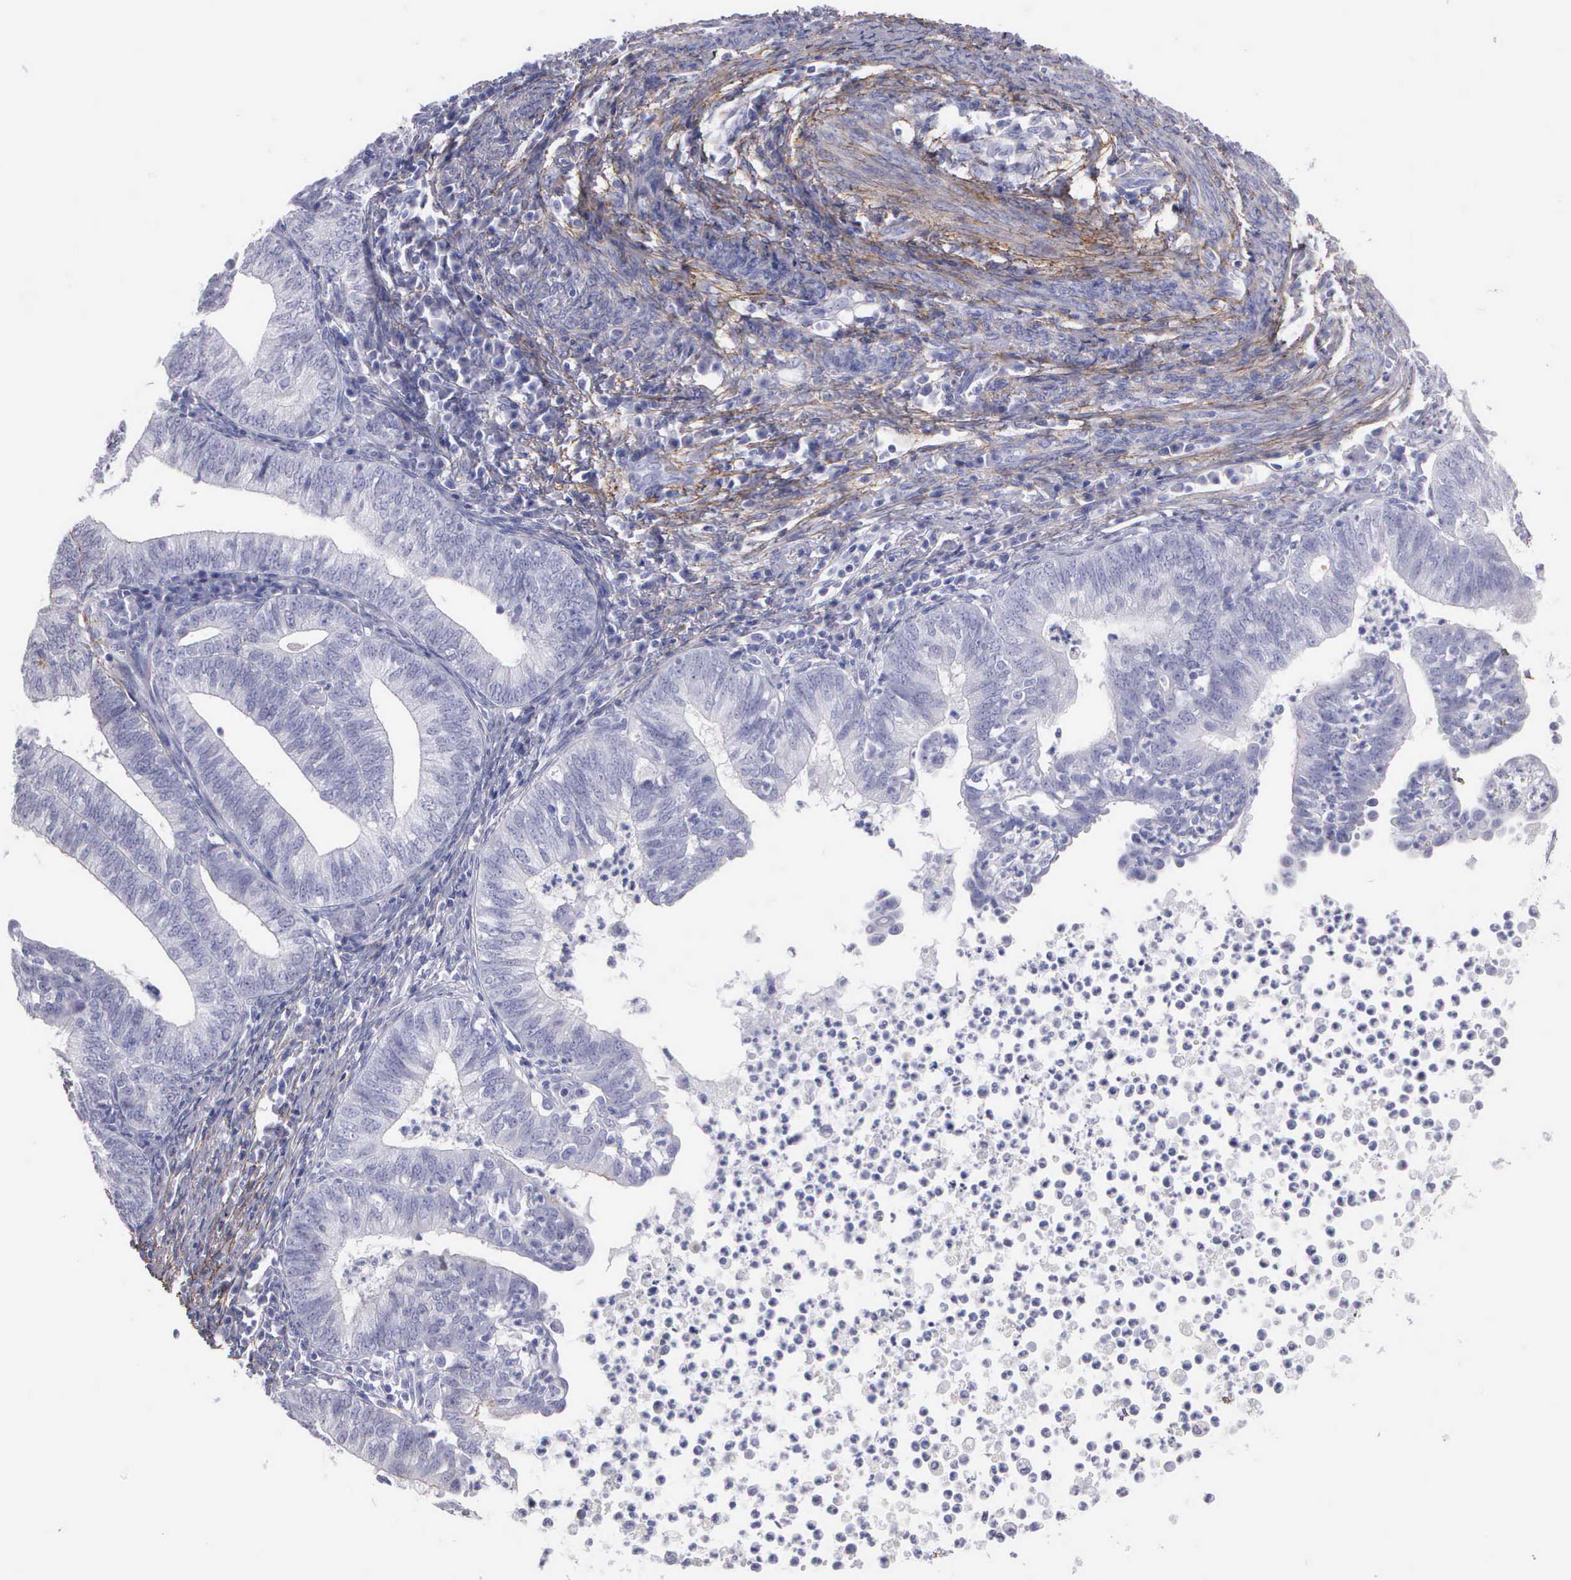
{"staining": {"intensity": "negative", "quantity": "none", "location": "none"}, "tissue": "endometrial cancer", "cell_type": "Tumor cells", "image_type": "cancer", "snomed": [{"axis": "morphology", "description": "Adenocarcinoma, NOS"}, {"axis": "topography", "description": "Endometrium"}], "caption": "Tumor cells show no significant protein expression in endometrial cancer (adenocarcinoma).", "gene": "FBLN5", "patient": {"sex": "female", "age": 66}}